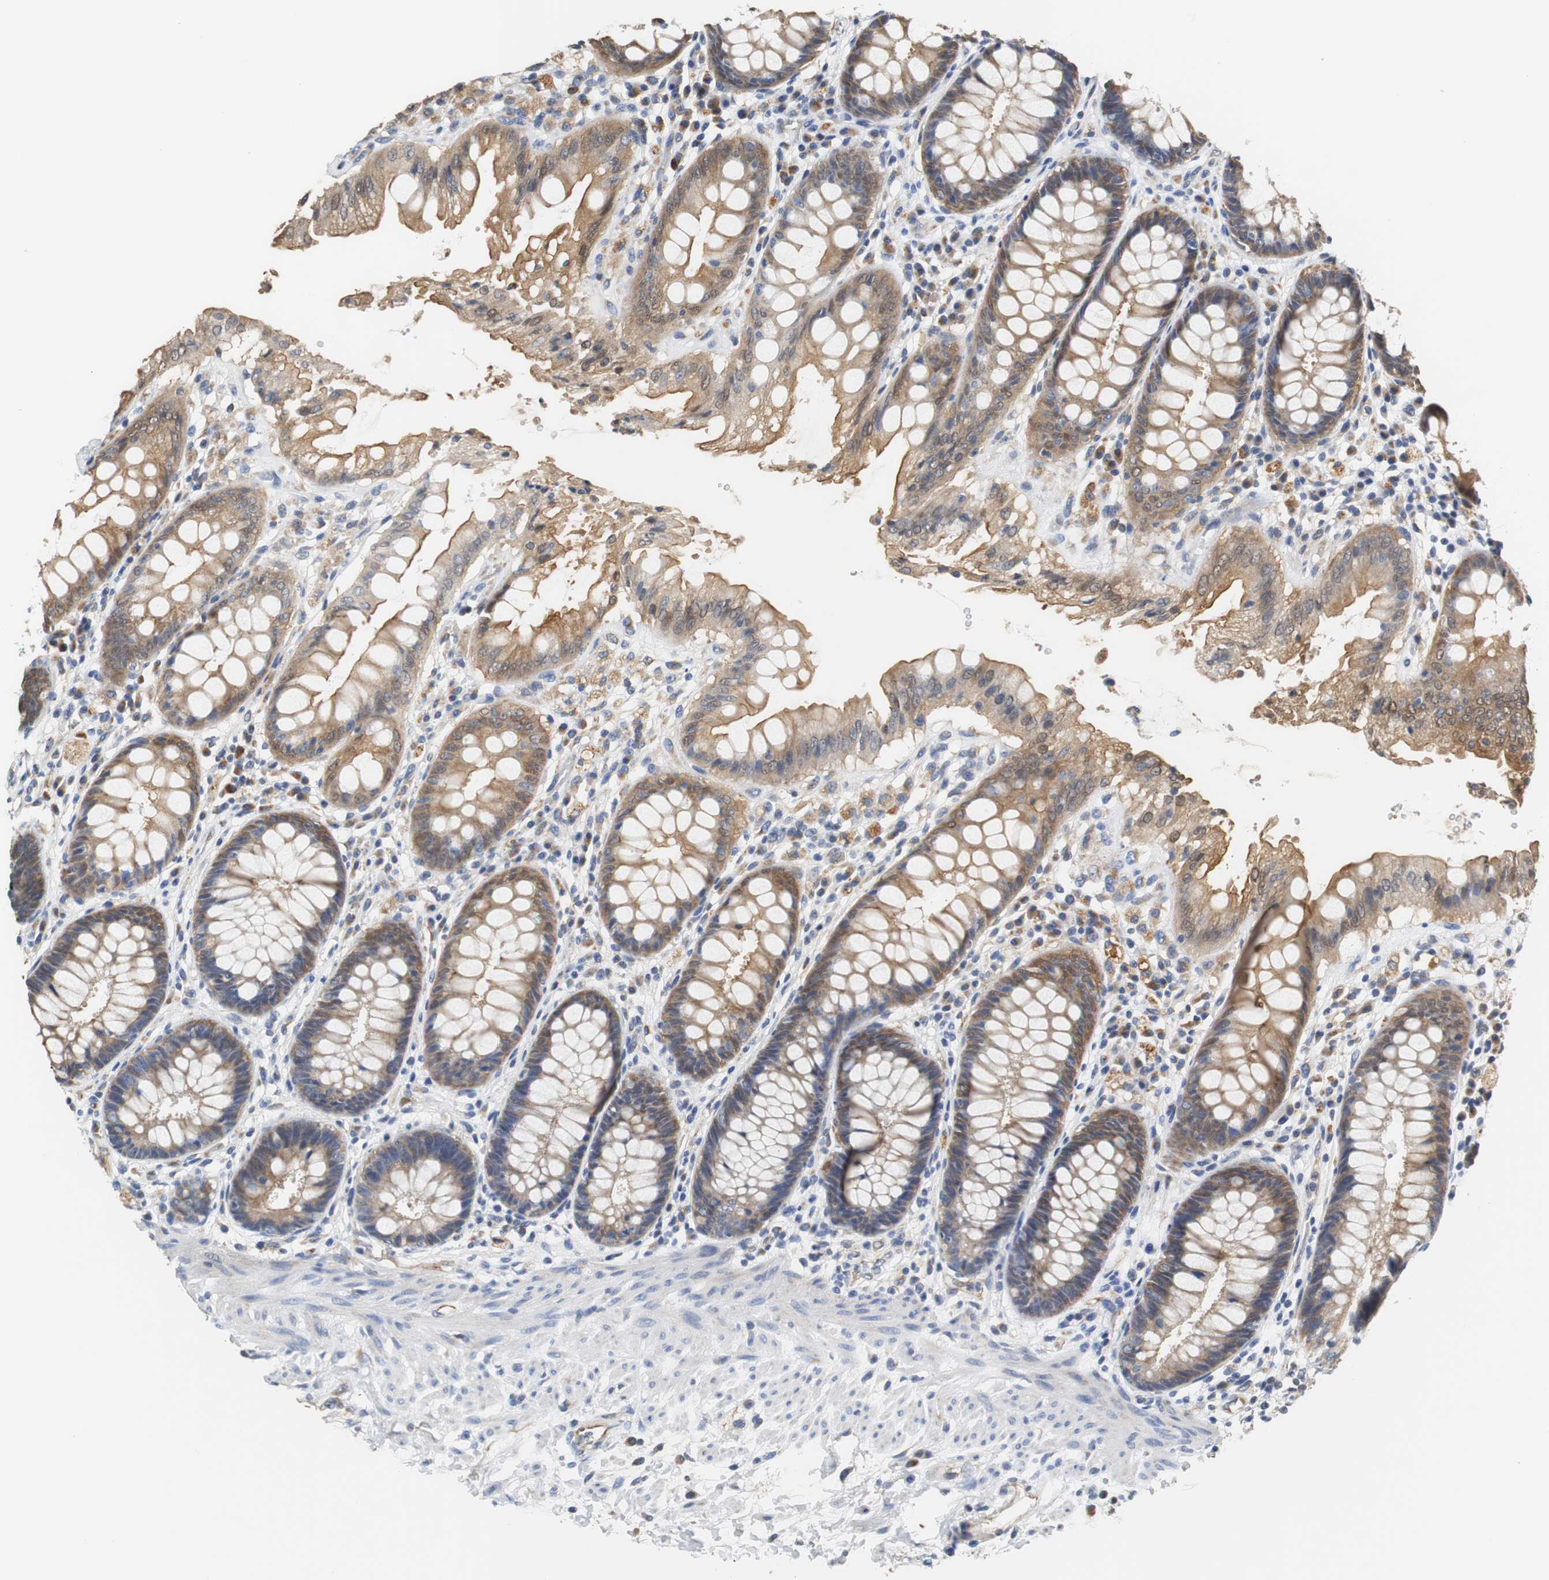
{"staining": {"intensity": "moderate", "quantity": ">75%", "location": "cytoplasmic/membranous"}, "tissue": "rectum", "cell_type": "Glandular cells", "image_type": "normal", "snomed": [{"axis": "morphology", "description": "Normal tissue, NOS"}, {"axis": "topography", "description": "Rectum"}], "caption": "Moderate cytoplasmic/membranous staining for a protein is appreciated in about >75% of glandular cells of benign rectum using immunohistochemistry (IHC).", "gene": "PCK1", "patient": {"sex": "female", "age": 46}}